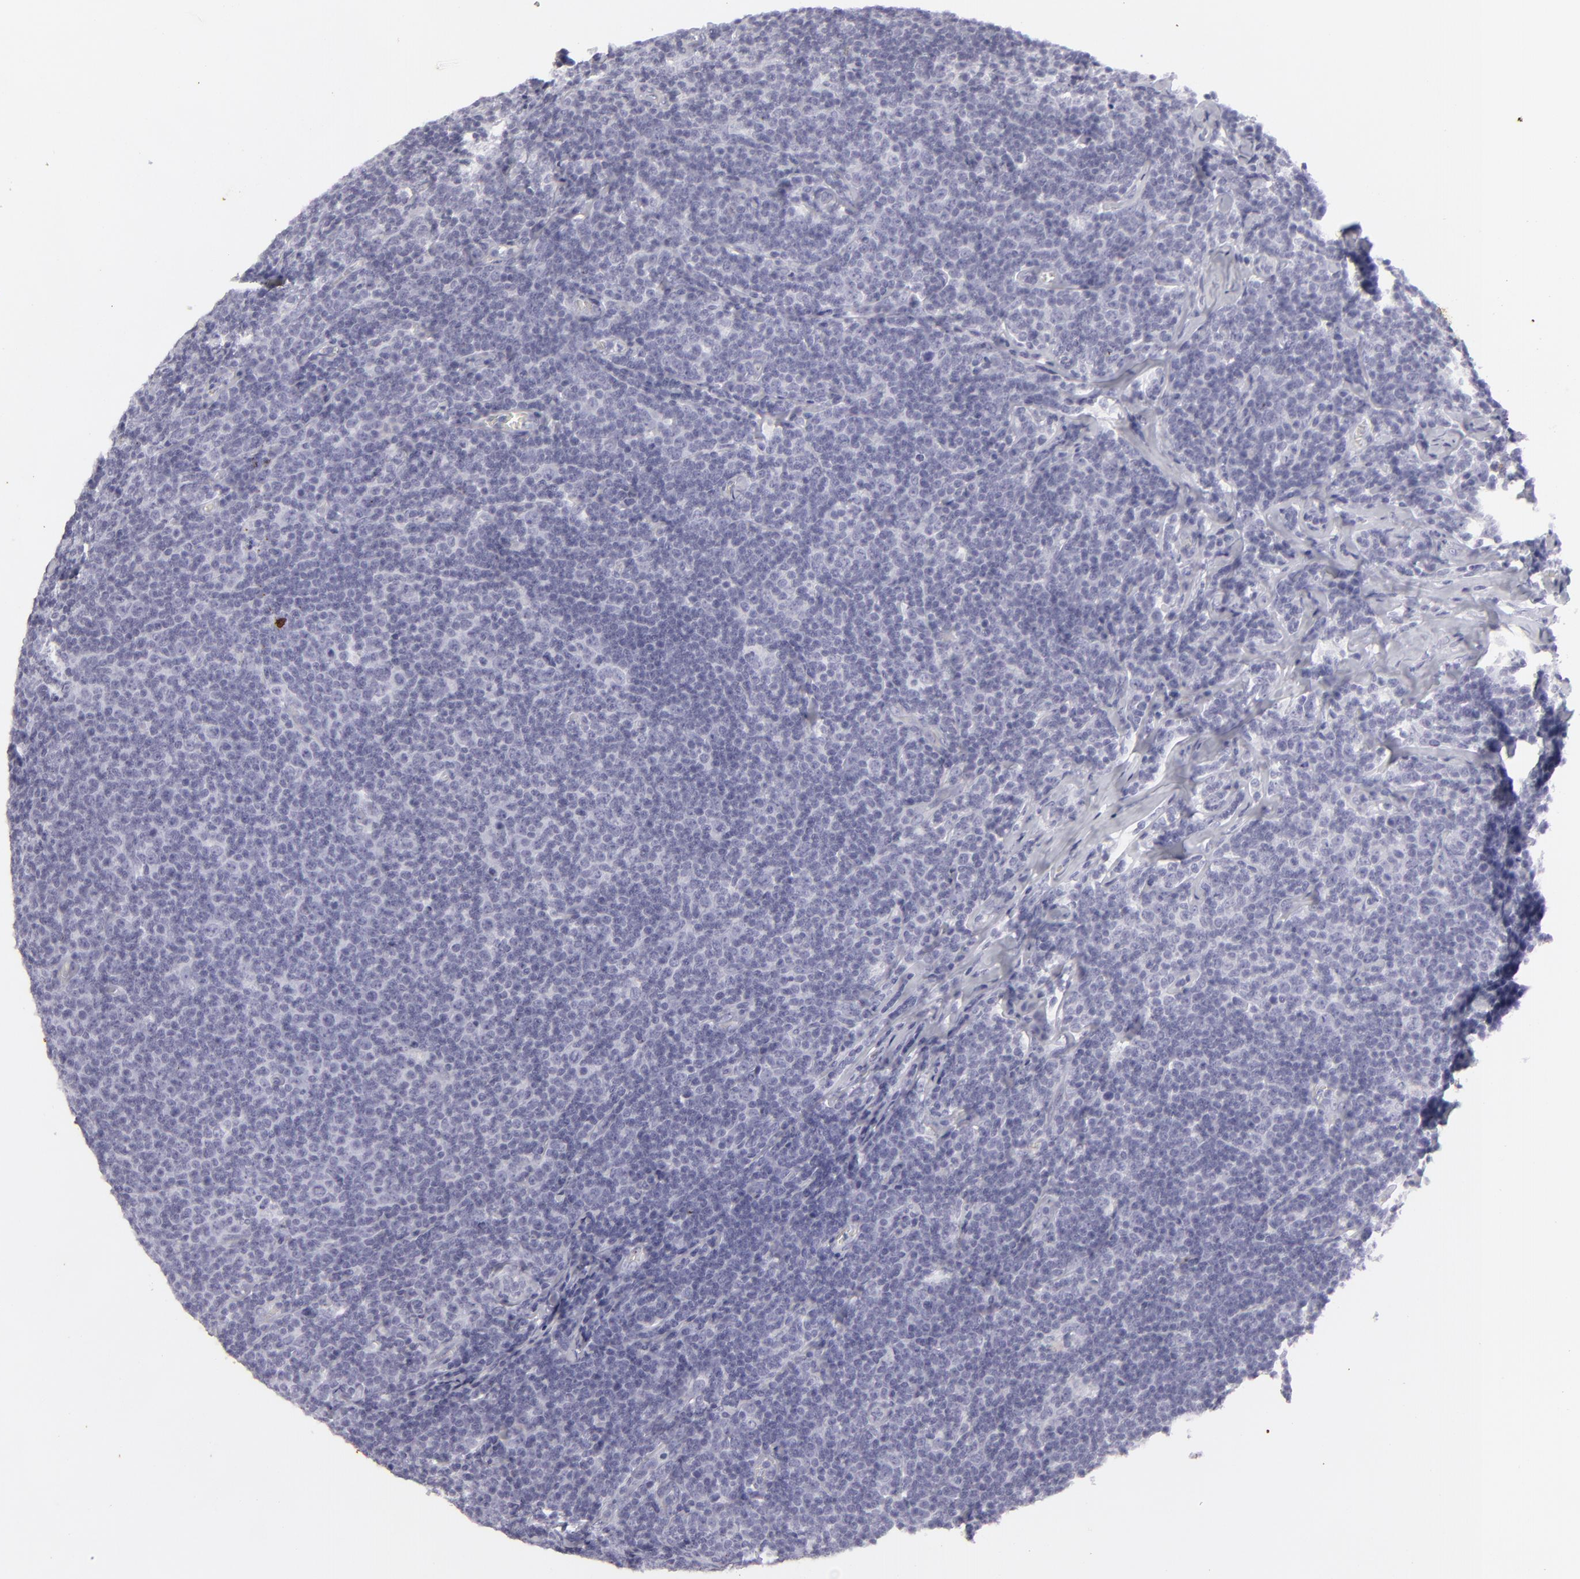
{"staining": {"intensity": "negative", "quantity": "none", "location": "none"}, "tissue": "lymphoma", "cell_type": "Tumor cells", "image_type": "cancer", "snomed": [{"axis": "morphology", "description": "Malignant lymphoma, non-Hodgkin's type, Low grade"}, {"axis": "topography", "description": "Lymph node"}], "caption": "This is an immunohistochemistry micrograph of human low-grade malignant lymphoma, non-Hodgkin's type. There is no expression in tumor cells.", "gene": "KRT1", "patient": {"sex": "male", "age": 74}}